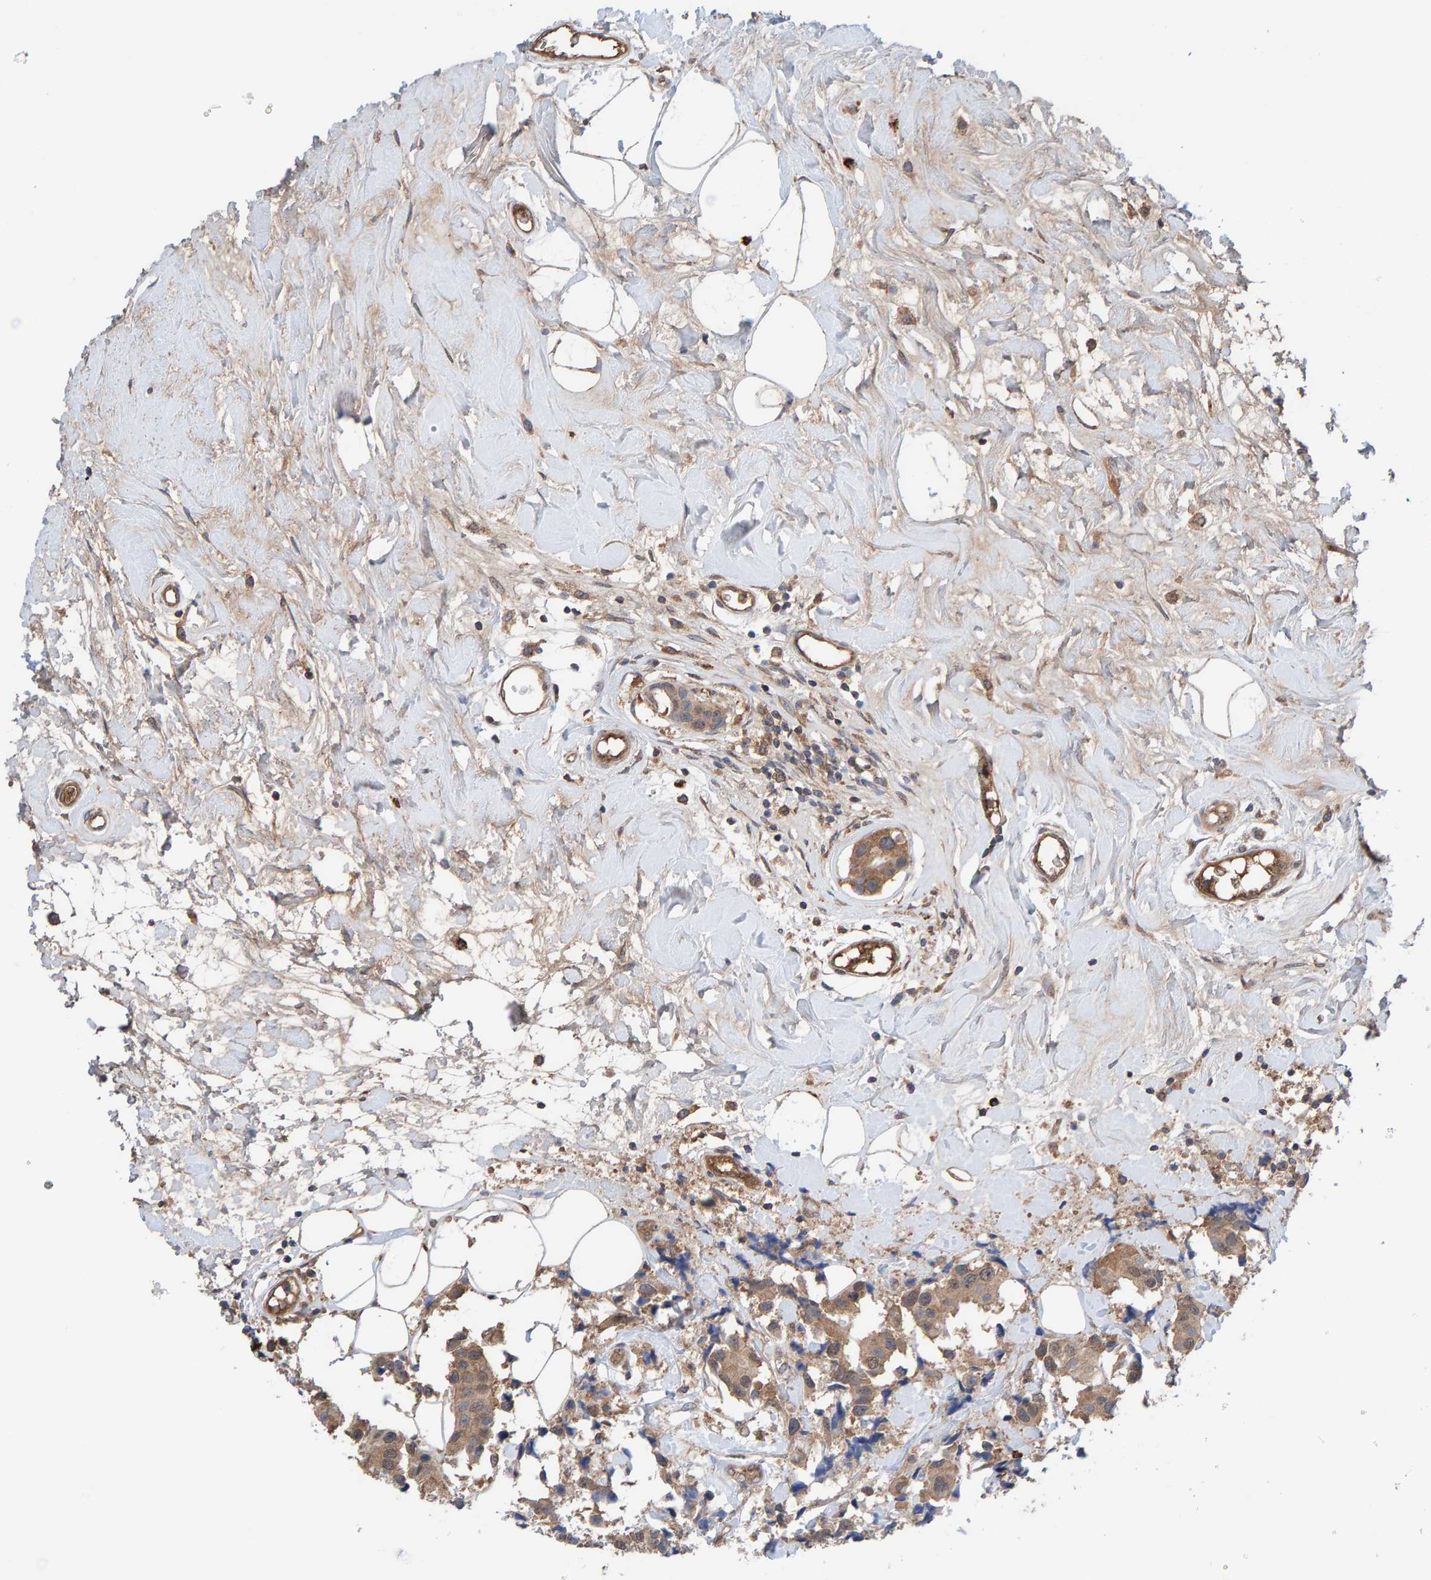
{"staining": {"intensity": "weak", "quantity": ">75%", "location": "cytoplasmic/membranous"}, "tissue": "breast cancer", "cell_type": "Tumor cells", "image_type": "cancer", "snomed": [{"axis": "morphology", "description": "Normal tissue, NOS"}, {"axis": "morphology", "description": "Duct carcinoma"}, {"axis": "topography", "description": "Breast"}], "caption": "Intraductal carcinoma (breast) tissue reveals weak cytoplasmic/membranous positivity in approximately >75% of tumor cells, visualized by immunohistochemistry. (Stains: DAB in brown, nuclei in blue, Microscopy: brightfield microscopy at high magnification).", "gene": "LRSAM1", "patient": {"sex": "female", "age": 39}}